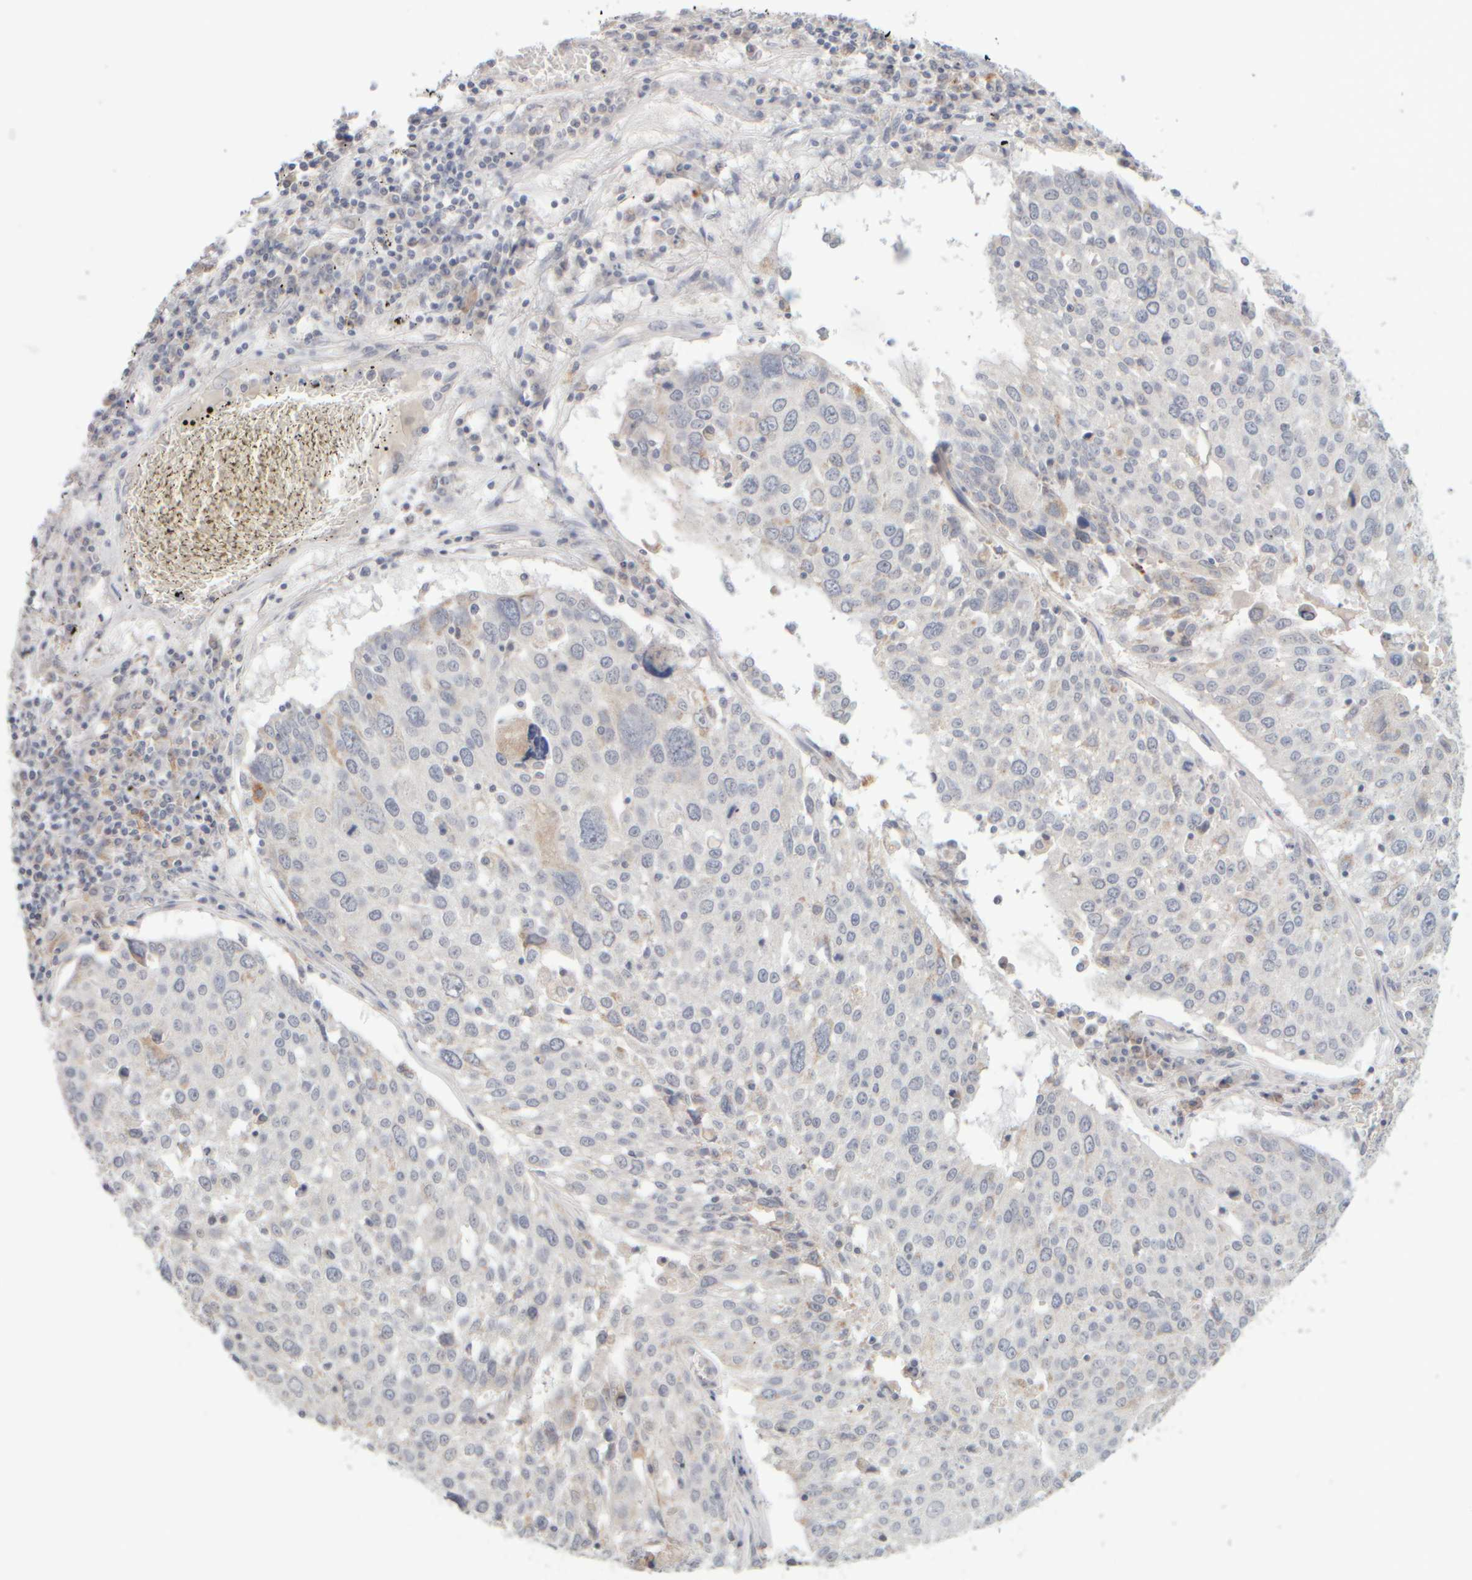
{"staining": {"intensity": "negative", "quantity": "none", "location": "none"}, "tissue": "lung cancer", "cell_type": "Tumor cells", "image_type": "cancer", "snomed": [{"axis": "morphology", "description": "Squamous cell carcinoma, NOS"}, {"axis": "topography", "description": "Lung"}], "caption": "A micrograph of human lung cancer is negative for staining in tumor cells.", "gene": "ZNF112", "patient": {"sex": "male", "age": 65}}